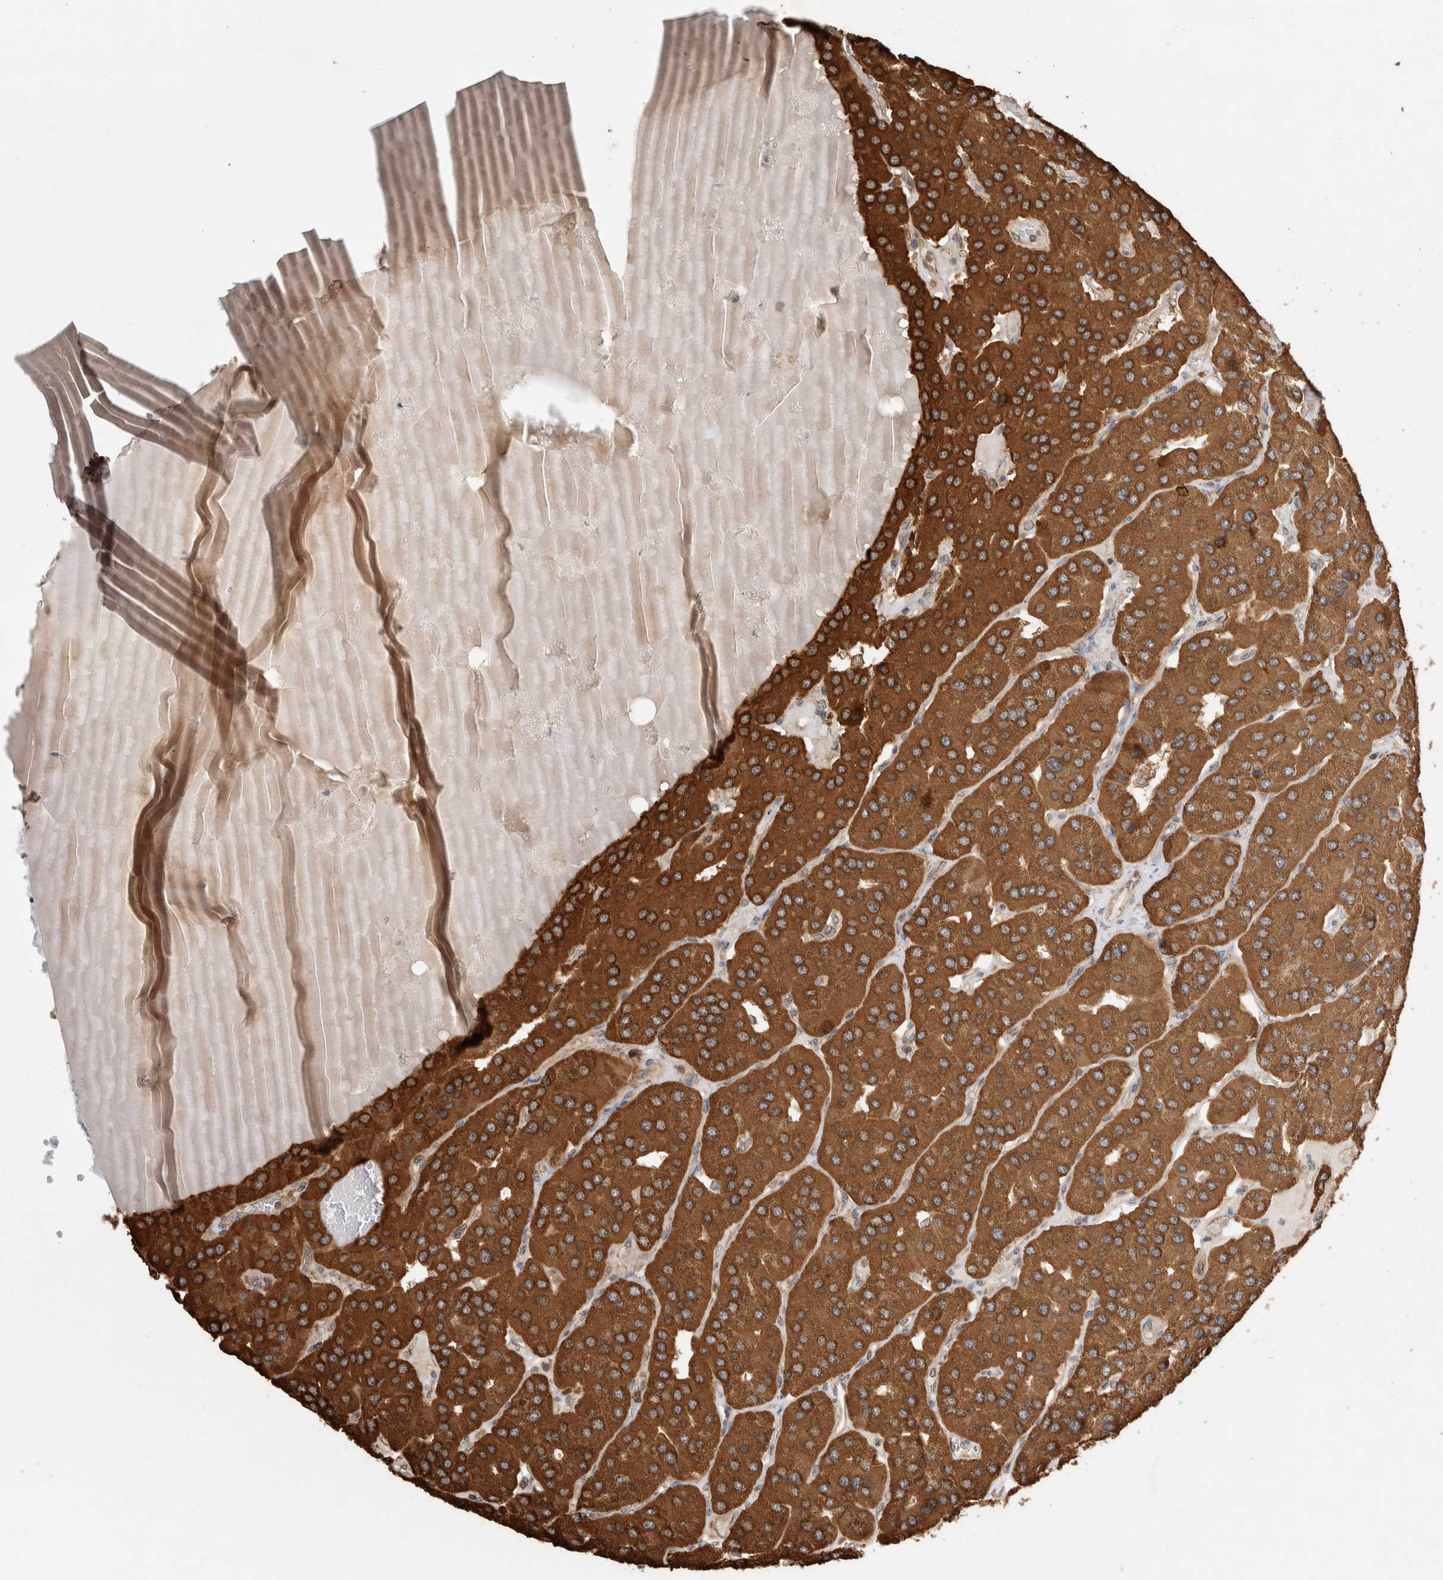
{"staining": {"intensity": "strong", "quantity": ">75%", "location": "cytoplasmic/membranous"}, "tissue": "parathyroid gland", "cell_type": "Glandular cells", "image_type": "normal", "snomed": [{"axis": "morphology", "description": "Normal tissue, NOS"}, {"axis": "morphology", "description": "Adenoma, NOS"}, {"axis": "topography", "description": "Parathyroid gland"}], "caption": "An IHC micrograph of normal tissue is shown. Protein staining in brown labels strong cytoplasmic/membranous positivity in parathyroid gland within glandular cells. (brown staining indicates protein expression, while blue staining denotes nuclei).", "gene": "IMMP2L", "patient": {"sex": "female", "age": 86}}